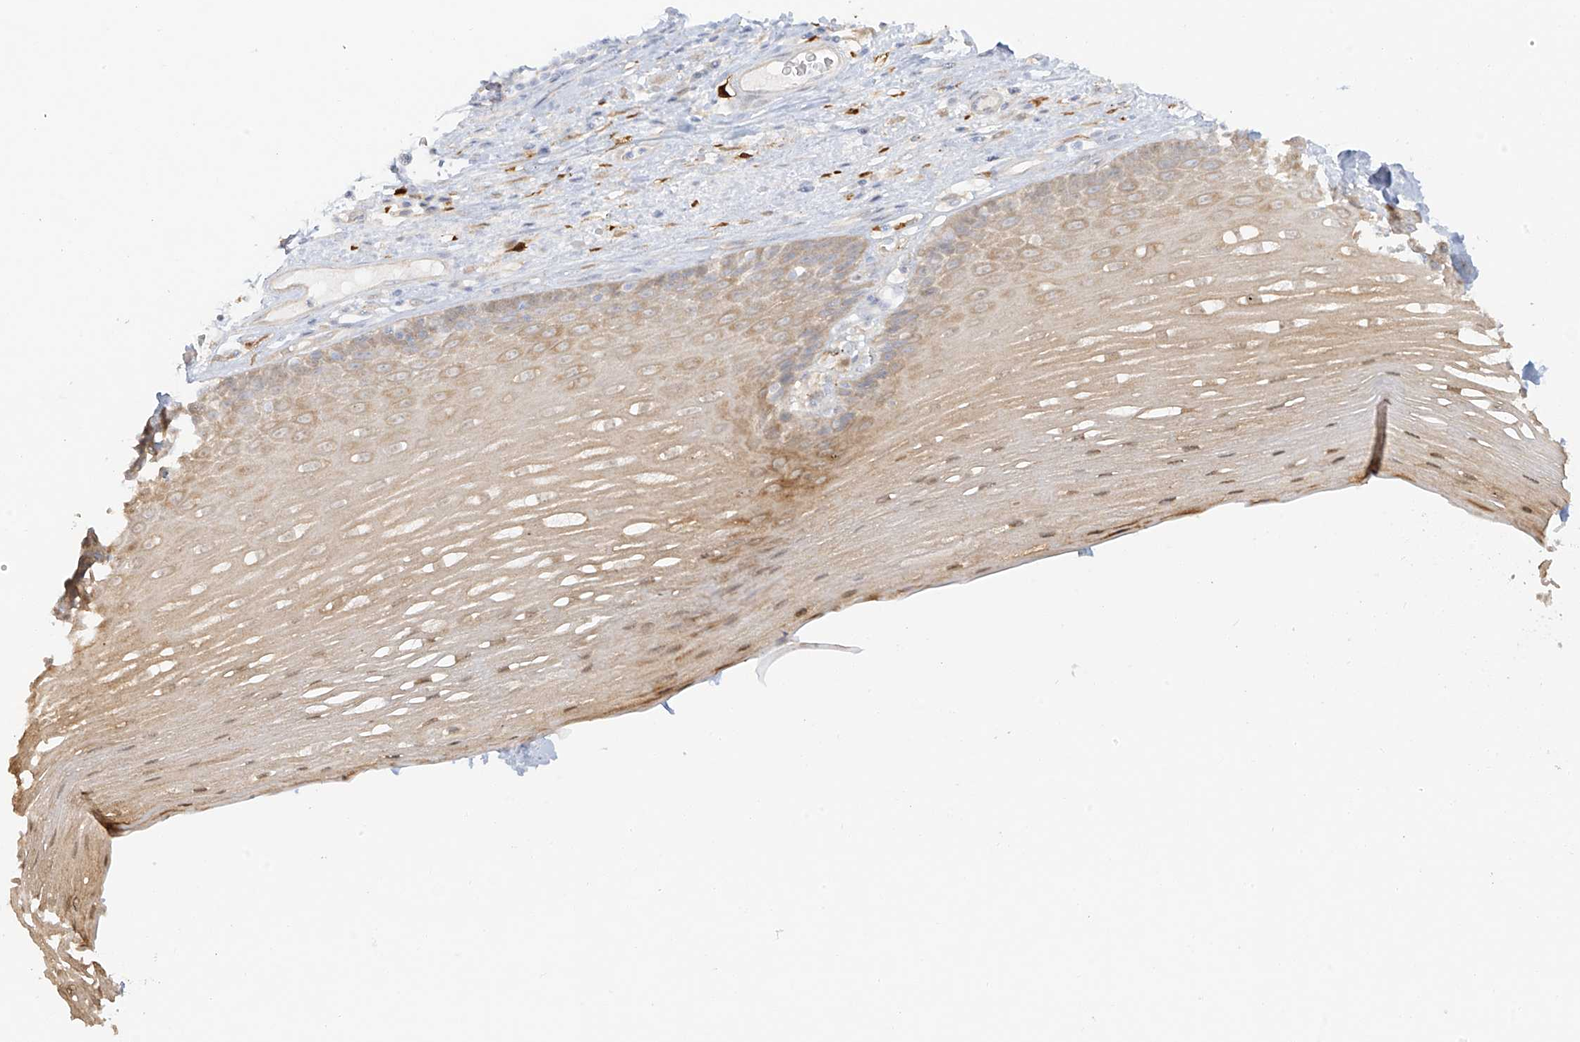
{"staining": {"intensity": "weak", "quantity": "25%-75%", "location": "cytoplasmic/membranous"}, "tissue": "esophagus", "cell_type": "Squamous epithelial cells", "image_type": "normal", "snomed": [{"axis": "morphology", "description": "Normal tissue, NOS"}, {"axis": "topography", "description": "Esophagus"}], "caption": "An IHC image of unremarkable tissue is shown. Protein staining in brown labels weak cytoplasmic/membranous positivity in esophagus within squamous epithelial cells. Nuclei are stained in blue.", "gene": "UPK1B", "patient": {"sex": "male", "age": 62}}